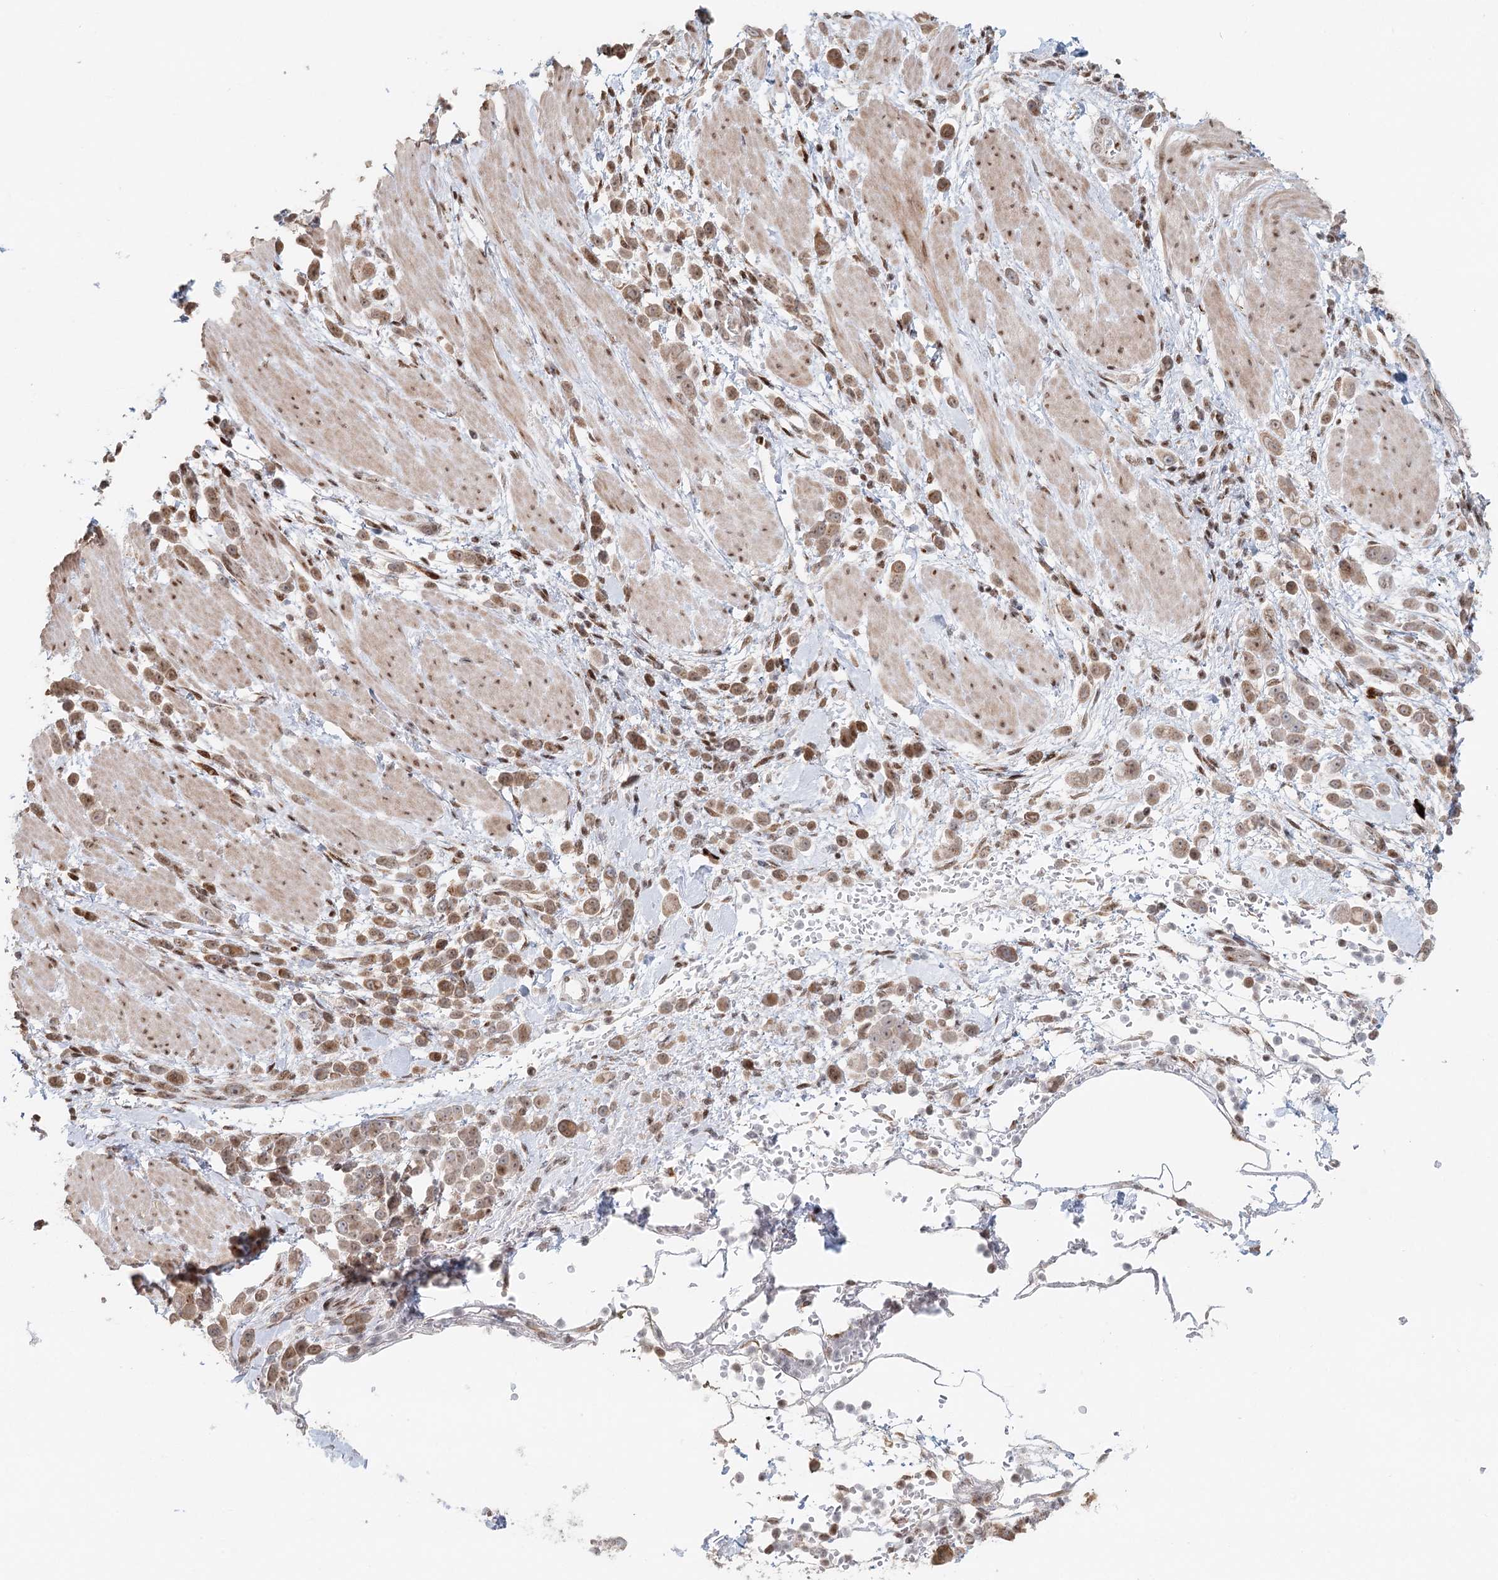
{"staining": {"intensity": "moderate", "quantity": ">75%", "location": "cytoplasmic/membranous,nuclear"}, "tissue": "pancreatic cancer", "cell_type": "Tumor cells", "image_type": "cancer", "snomed": [{"axis": "morphology", "description": "Normal tissue, NOS"}, {"axis": "morphology", "description": "Adenocarcinoma, NOS"}, {"axis": "topography", "description": "Pancreas"}], "caption": "Moderate cytoplasmic/membranous and nuclear positivity is seen in approximately >75% of tumor cells in pancreatic adenocarcinoma.", "gene": "BNIP5", "patient": {"sex": "female", "age": 64}}